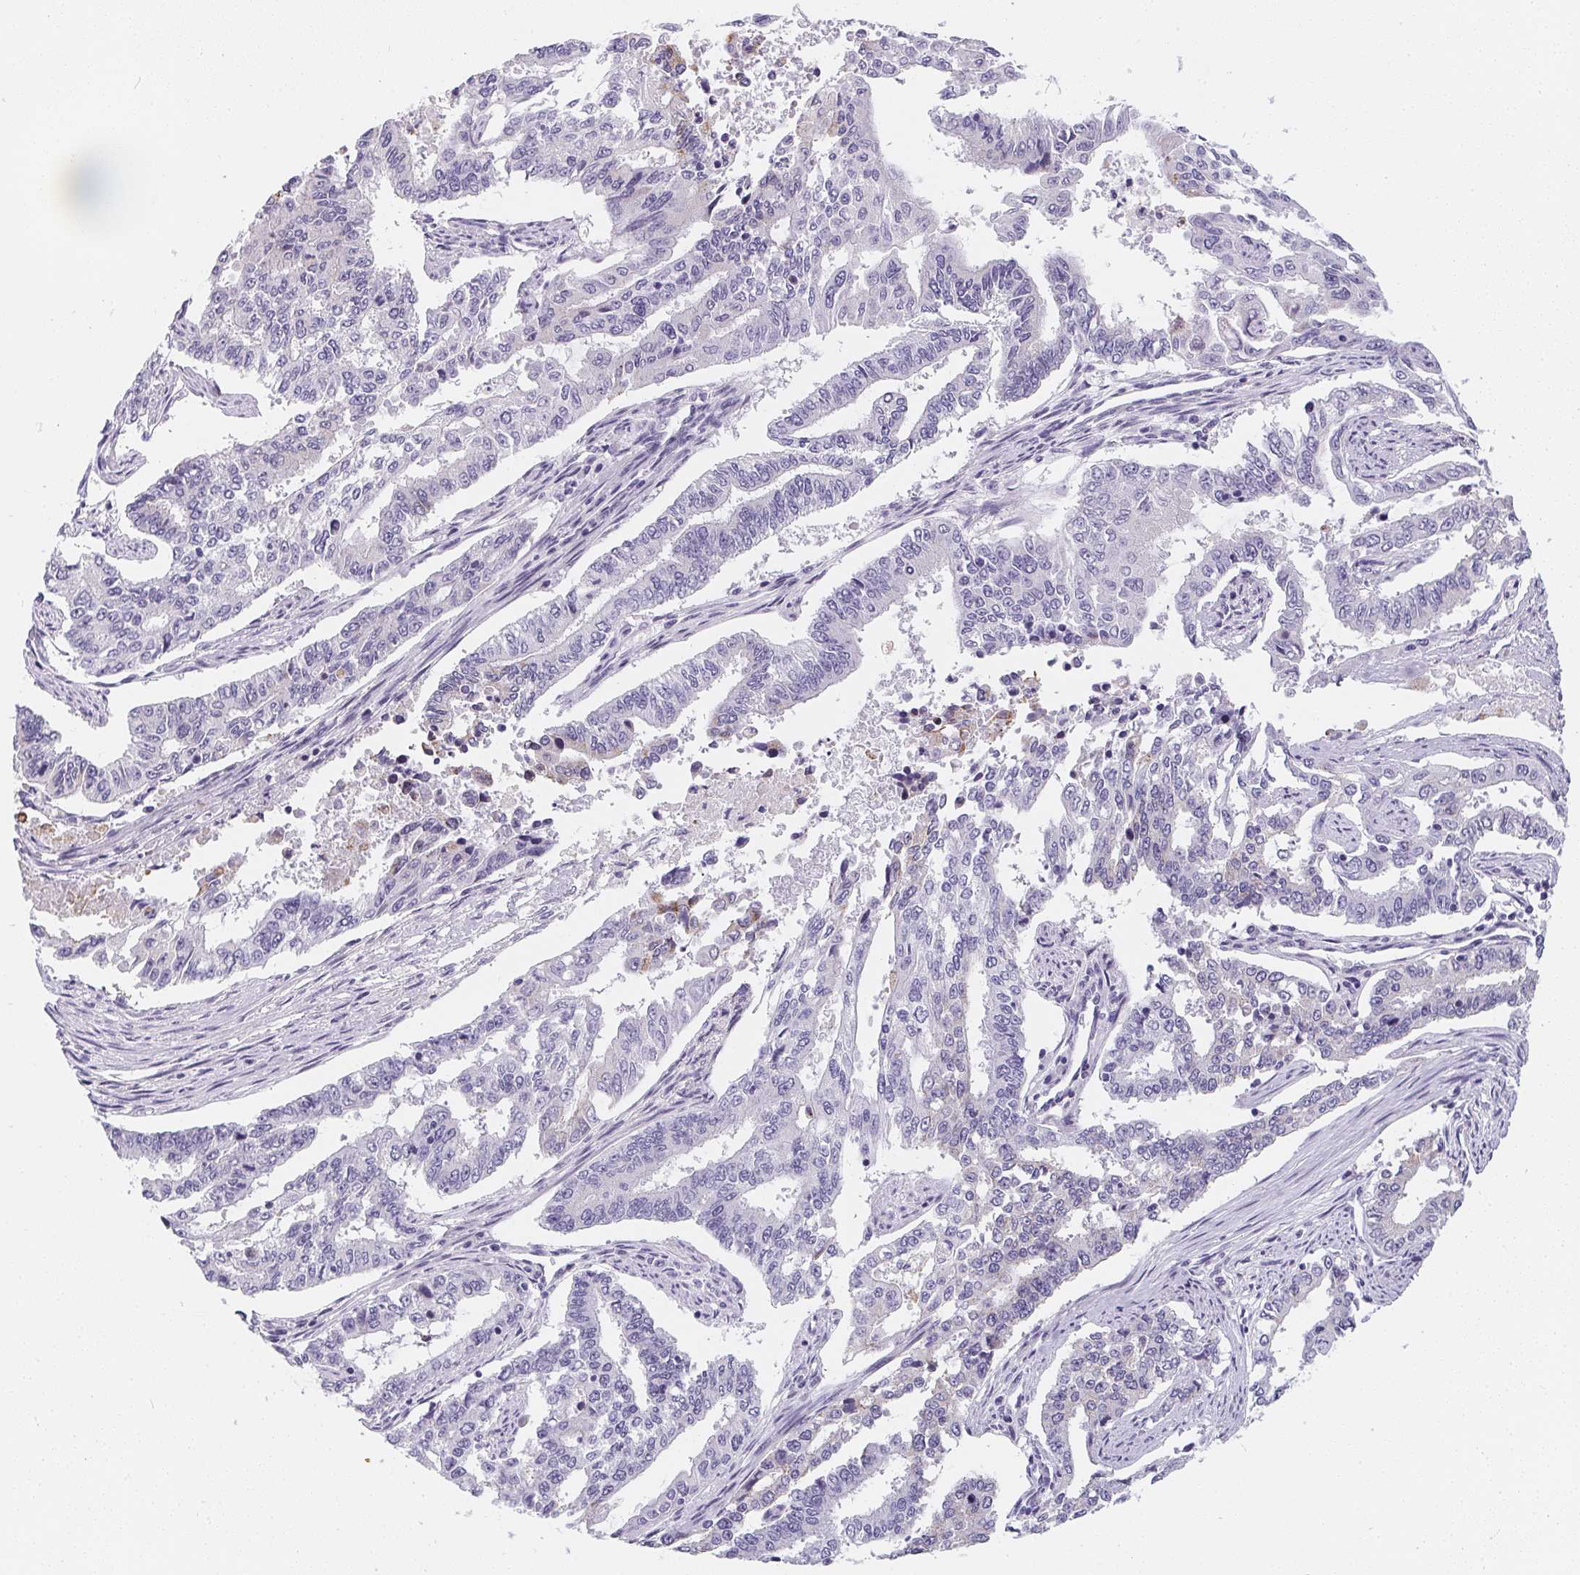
{"staining": {"intensity": "negative", "quantity": "none", "location": "none"}, "tissue": "endometrial cancer", "cell_type": "Tumor cells", "image_type": "cancer", "snomed": [{"axis": "morphology", "description": "Adenocarcinoma, NOS"}, {"axis": "topography", "description": "Uterus"}], "caption": "IHC histopathology image of adenocarcinoma (endometrial) stained for a protein (brown), which demonstrates no expression in tumor cells.", "gene": "MAP1A", "patient": {"sex": "female", "age": 59}}